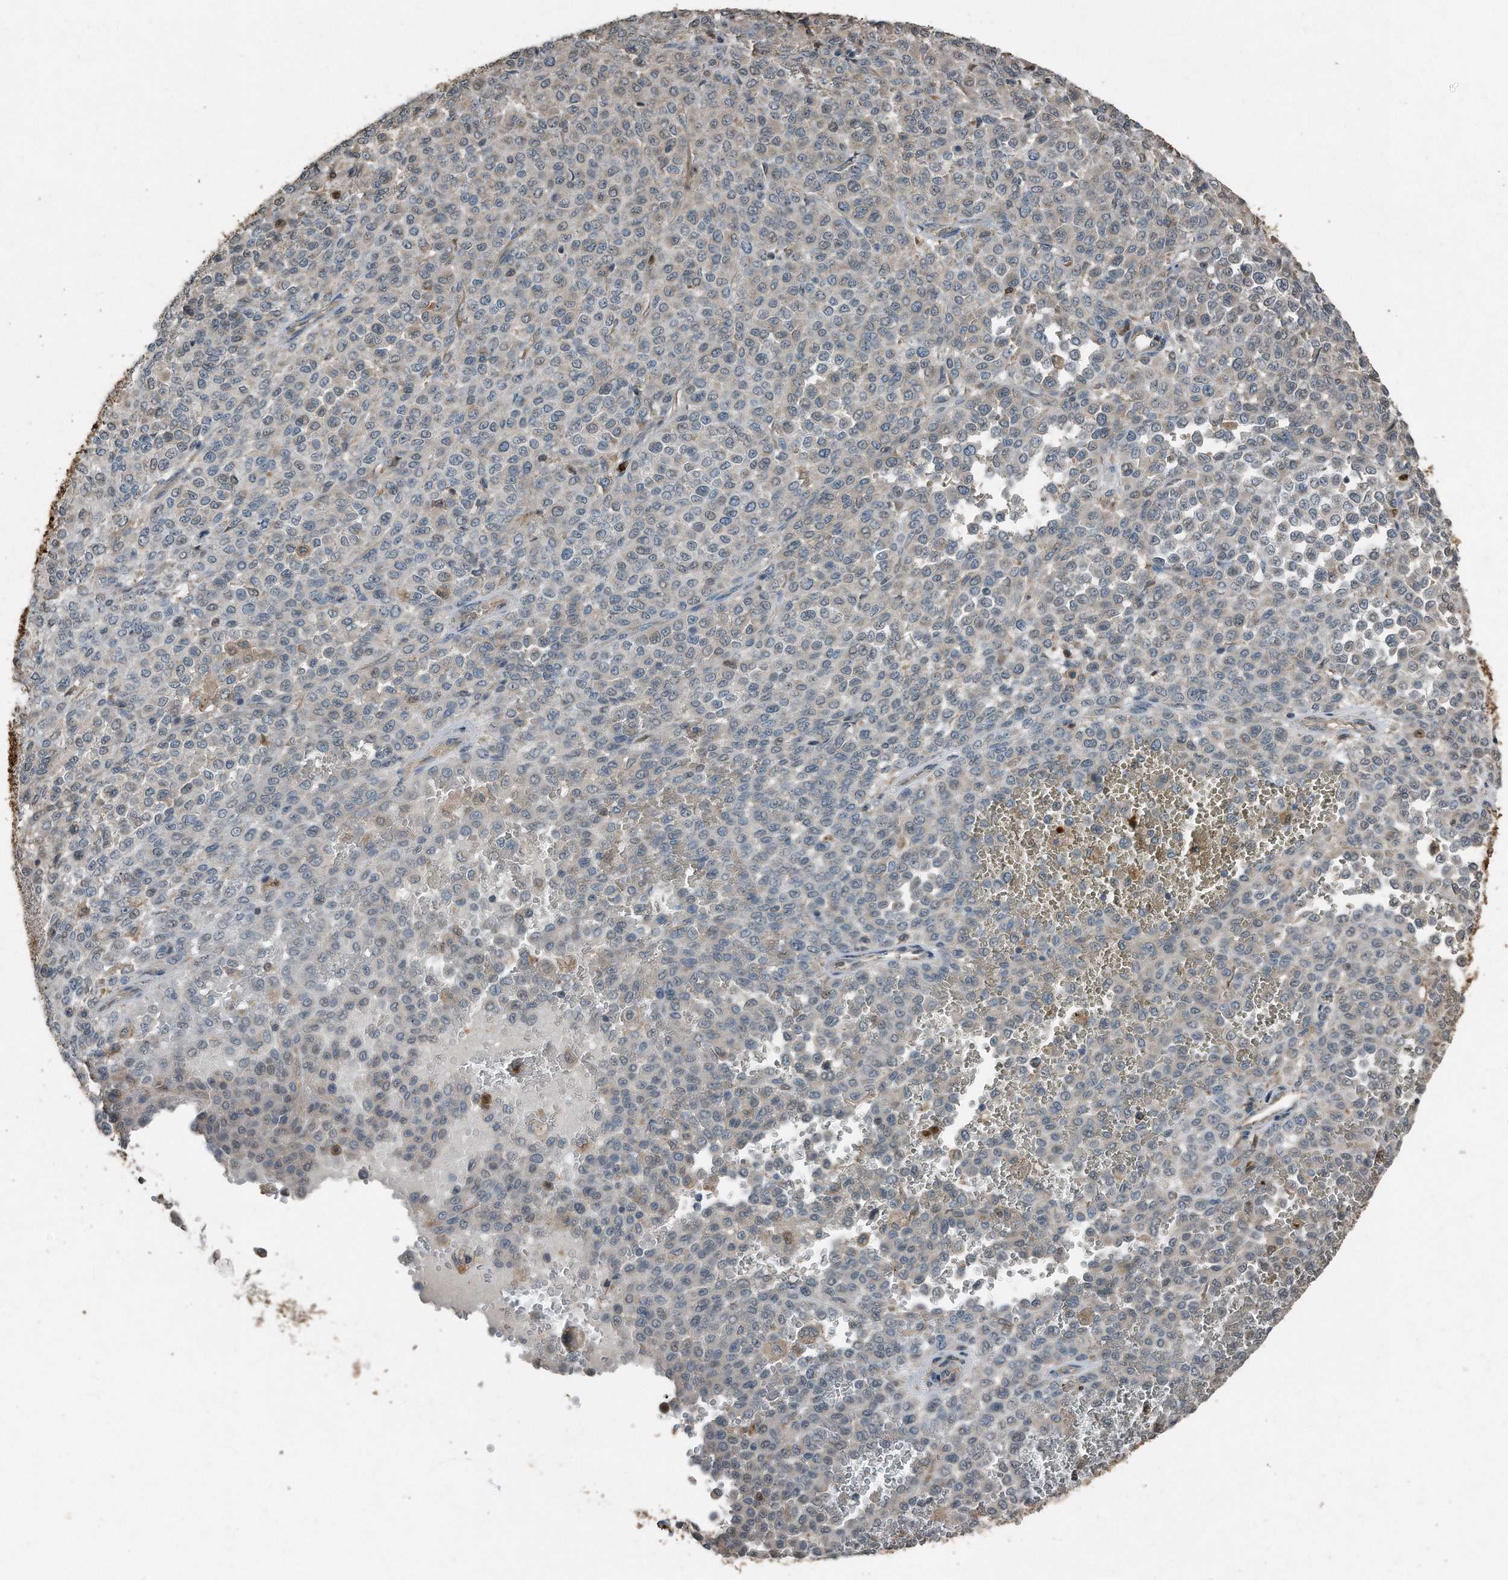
{"staining": {"intensity": "negative", "quantity": "none", "location": "none"}, "tissue": "melanoma", "cell_type": "Tumor cells", "image_type": "cancer", "snomed": [{"axis": "morphology", "description": "Malignant melanoma, Metastatic site"}, {"axis": "topography", "description": "Pancreas"}], "caption": "The image displays no staining of tumor cells in malignant melanoma (metastatic site).", "gene": "C9", "patient": {"sex": "female", "age": 30}}